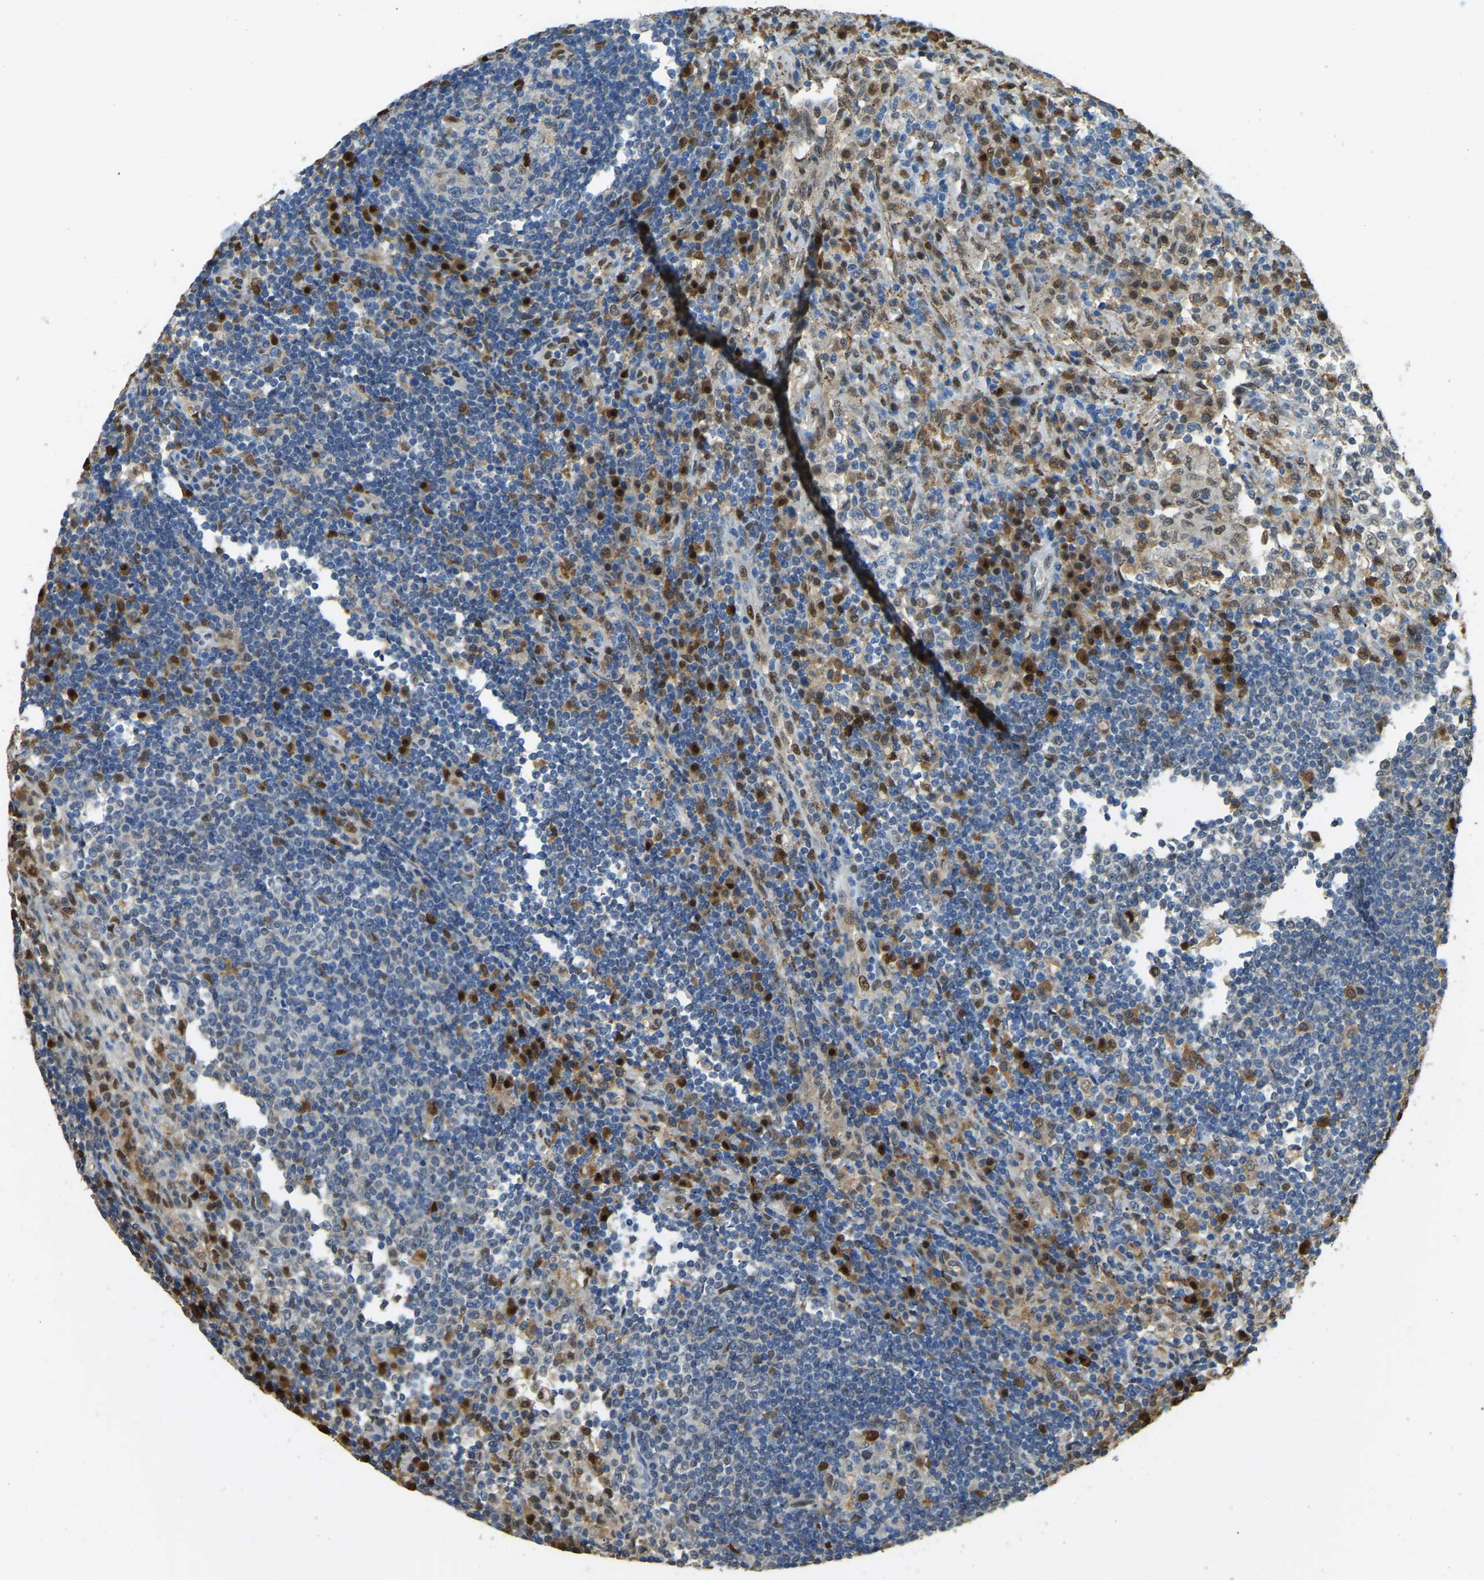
{"staining": {"intensity": "strong", "quantity": "<25%", "location": "nuclear"}, "tissue": "lymph node", "cell_type": "Germinal center cells", "image_type": "normal", "snomed": [{"axis": "morphology", "description": "Normal tissue, NOS"}, {"axis": "topography", "description": "Lymph node"}], "caption": "Normal lymph node shows strong nuclear positivity in approximately <25% of germinal center cells, visualized by immunohistochemistry.", "gene": "NANS", "patient": {"sex": "female", "age": 53}}